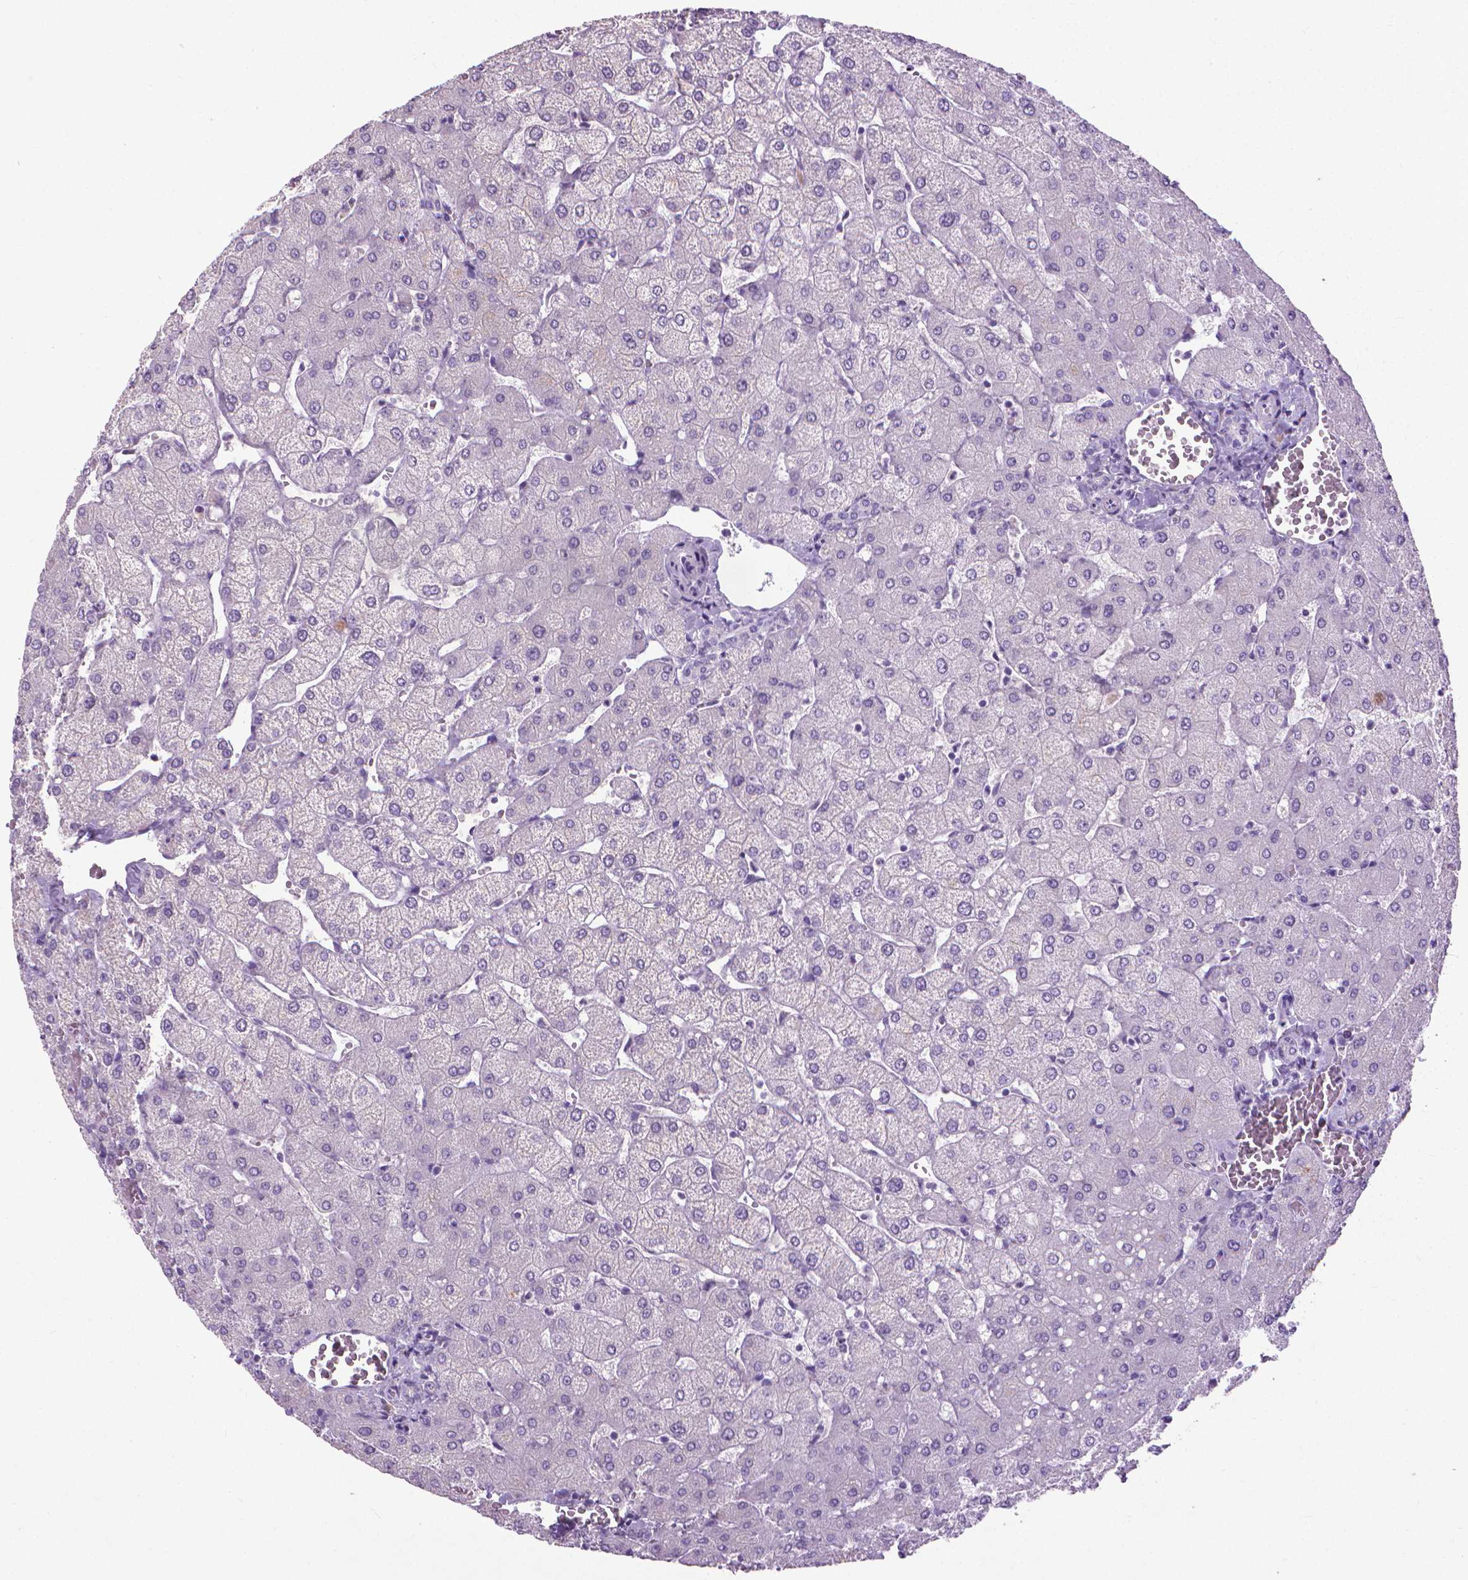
{"staining": {"intensity": "negative", "quantity": "none", "location": "none"}, "tissue": "liver", "cell_type": "Cholangiocytes", "image_type": "normal", "snomed": [{"axis": "morphology", "description": "Normal tissue, NOS"}, {"axis": "topography", "description": "Liver"}], "caption": "The photomicrograph reveals no staining of cholangiocytes in normal liver.", "gene": "KRT5", "patient": {"sex": "female", "age": 54}}